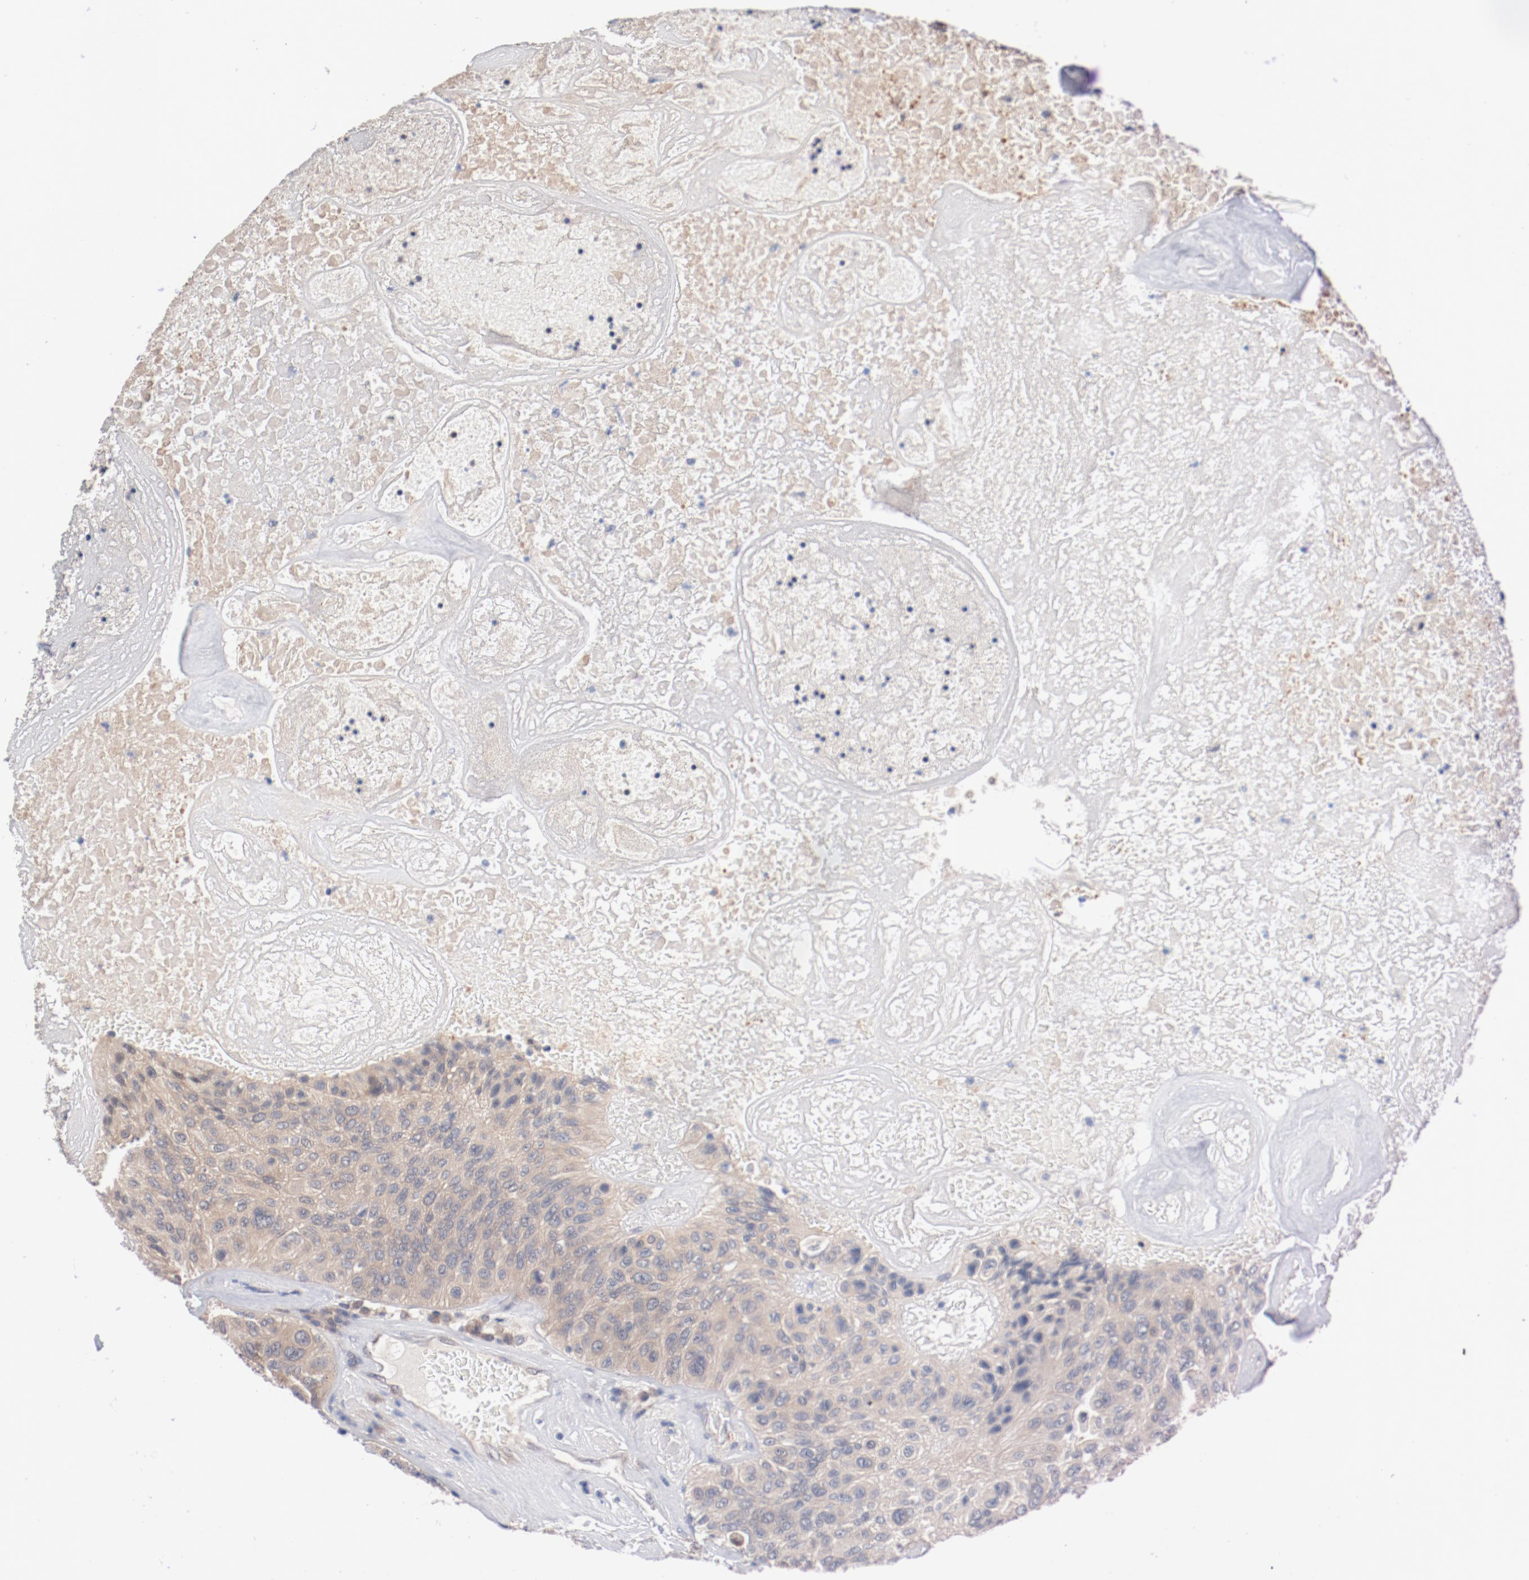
{"staining": {"intensity": "negative", "quantity": "none", "location": "none"}, "tissue": "urothelial cancer", "cell_type": "Tumor cells", "image_type": "cancer", "snomed": [{"axis": "morphology", "description": "Urothelial carcinoma, High grade"}, {"axis": "topography", "description": "Urinary bladder"}], "caption": "This is a histopathology image of IHC staining of high-grade urothelial carcinoma, which shows no staining in tumor cells. Brightfield microscopy of immunohistochemistry stained with DAB (3,3'-diaminobenzidine) (brown) and hematoxylin (blue), captured at high magnification.", "gene": "PITPNM2", "patient": {"sex": "male", "age": 66}}